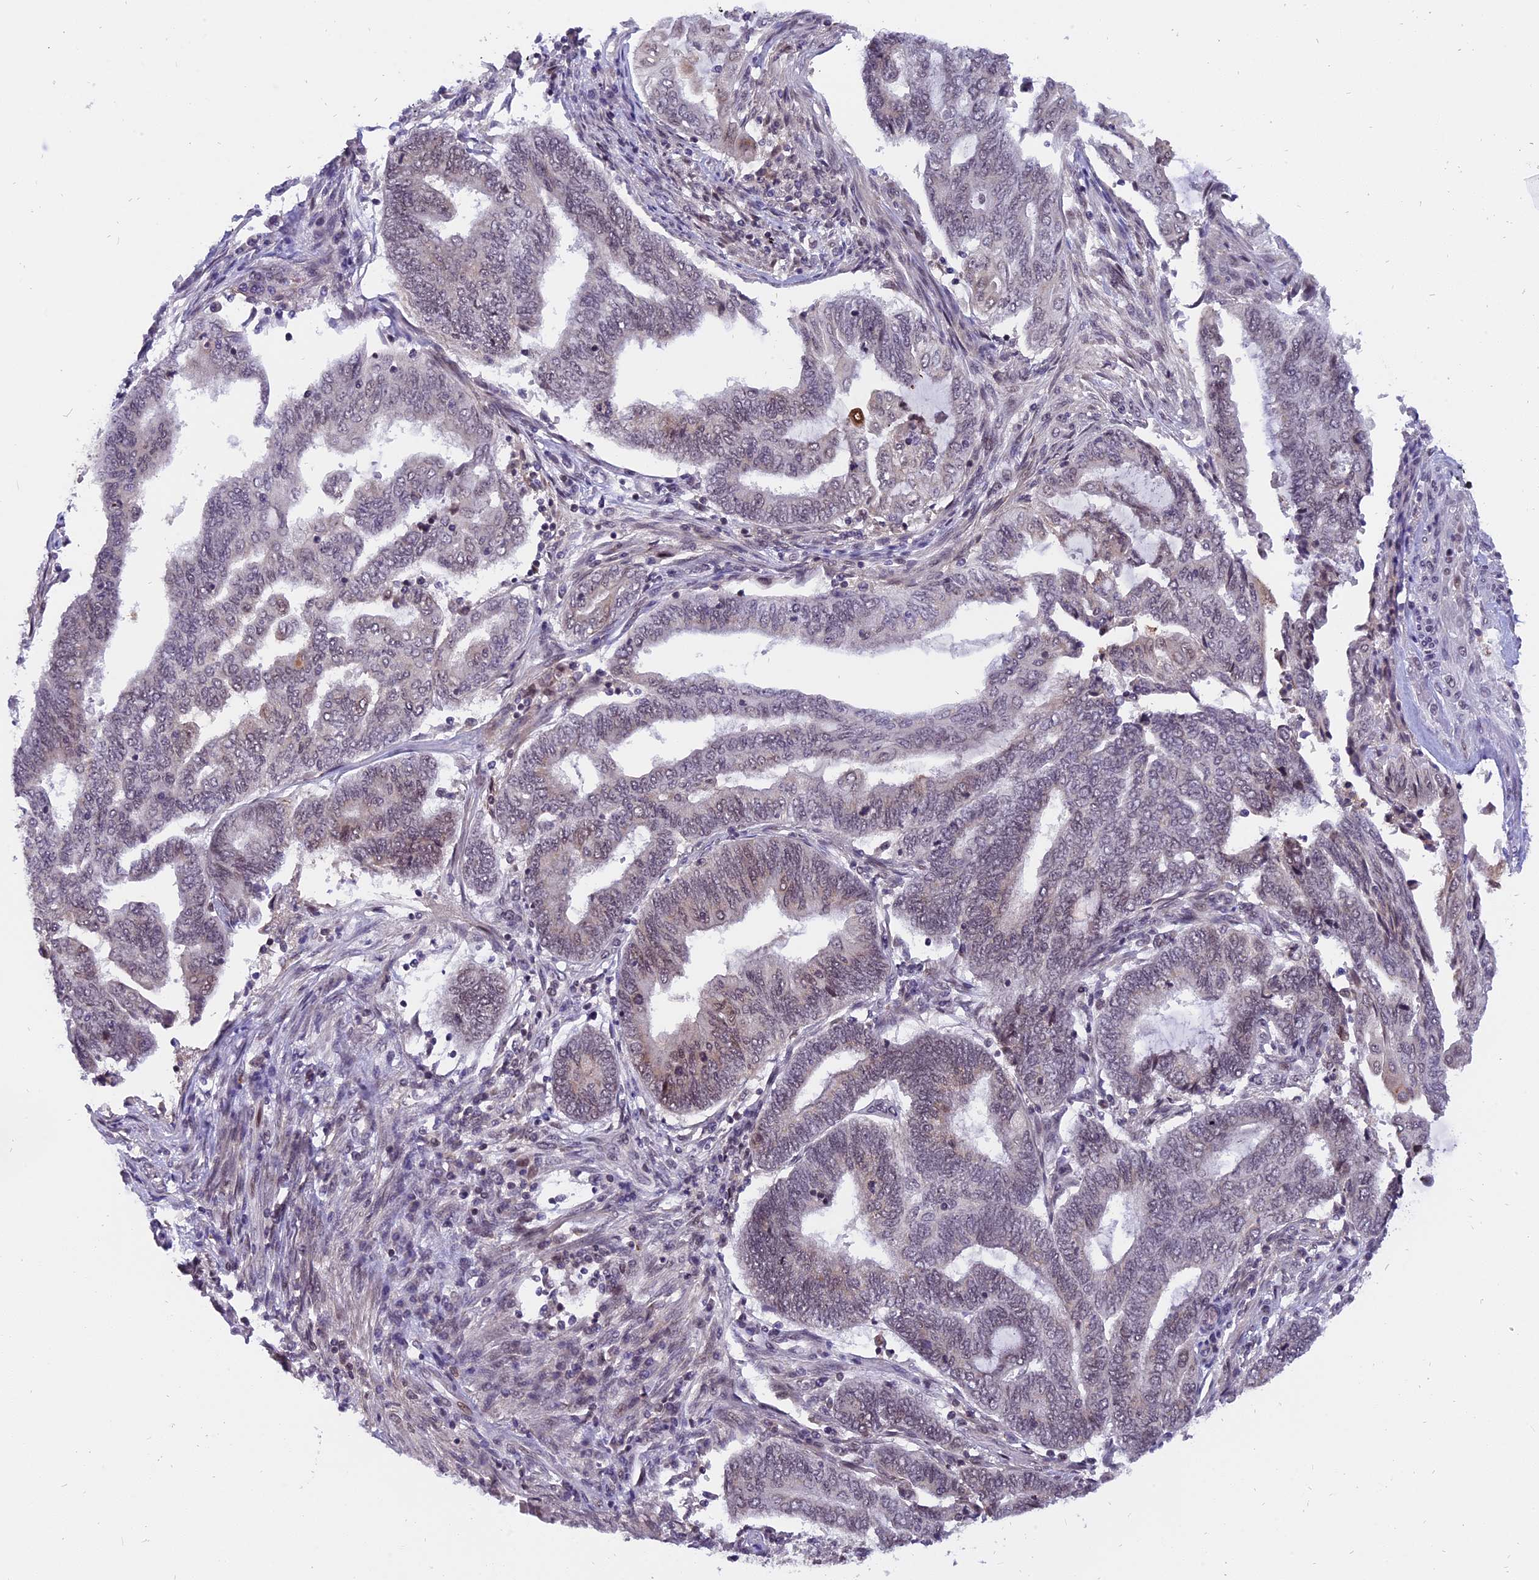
{"staining": {"intensity": "weak", "quantity": "<25%", "location": "nuclear"}, "tissue": "endometrial cancer", "cell_type": "Tumor cells", "image_type": "cancer", "snomed": [{"axis": "morphology", "description": "Adenocarcinoma, NOS"}, {"axis": "topography", "description": "Uterus"}, {"axis": "topography", "description": "Endometrium"}], "caption": "Tumor cells are negative for protein expression in human endometrial cancer.", "gene": "TADA3", "patient": {"sex": "female", "age": 70}}